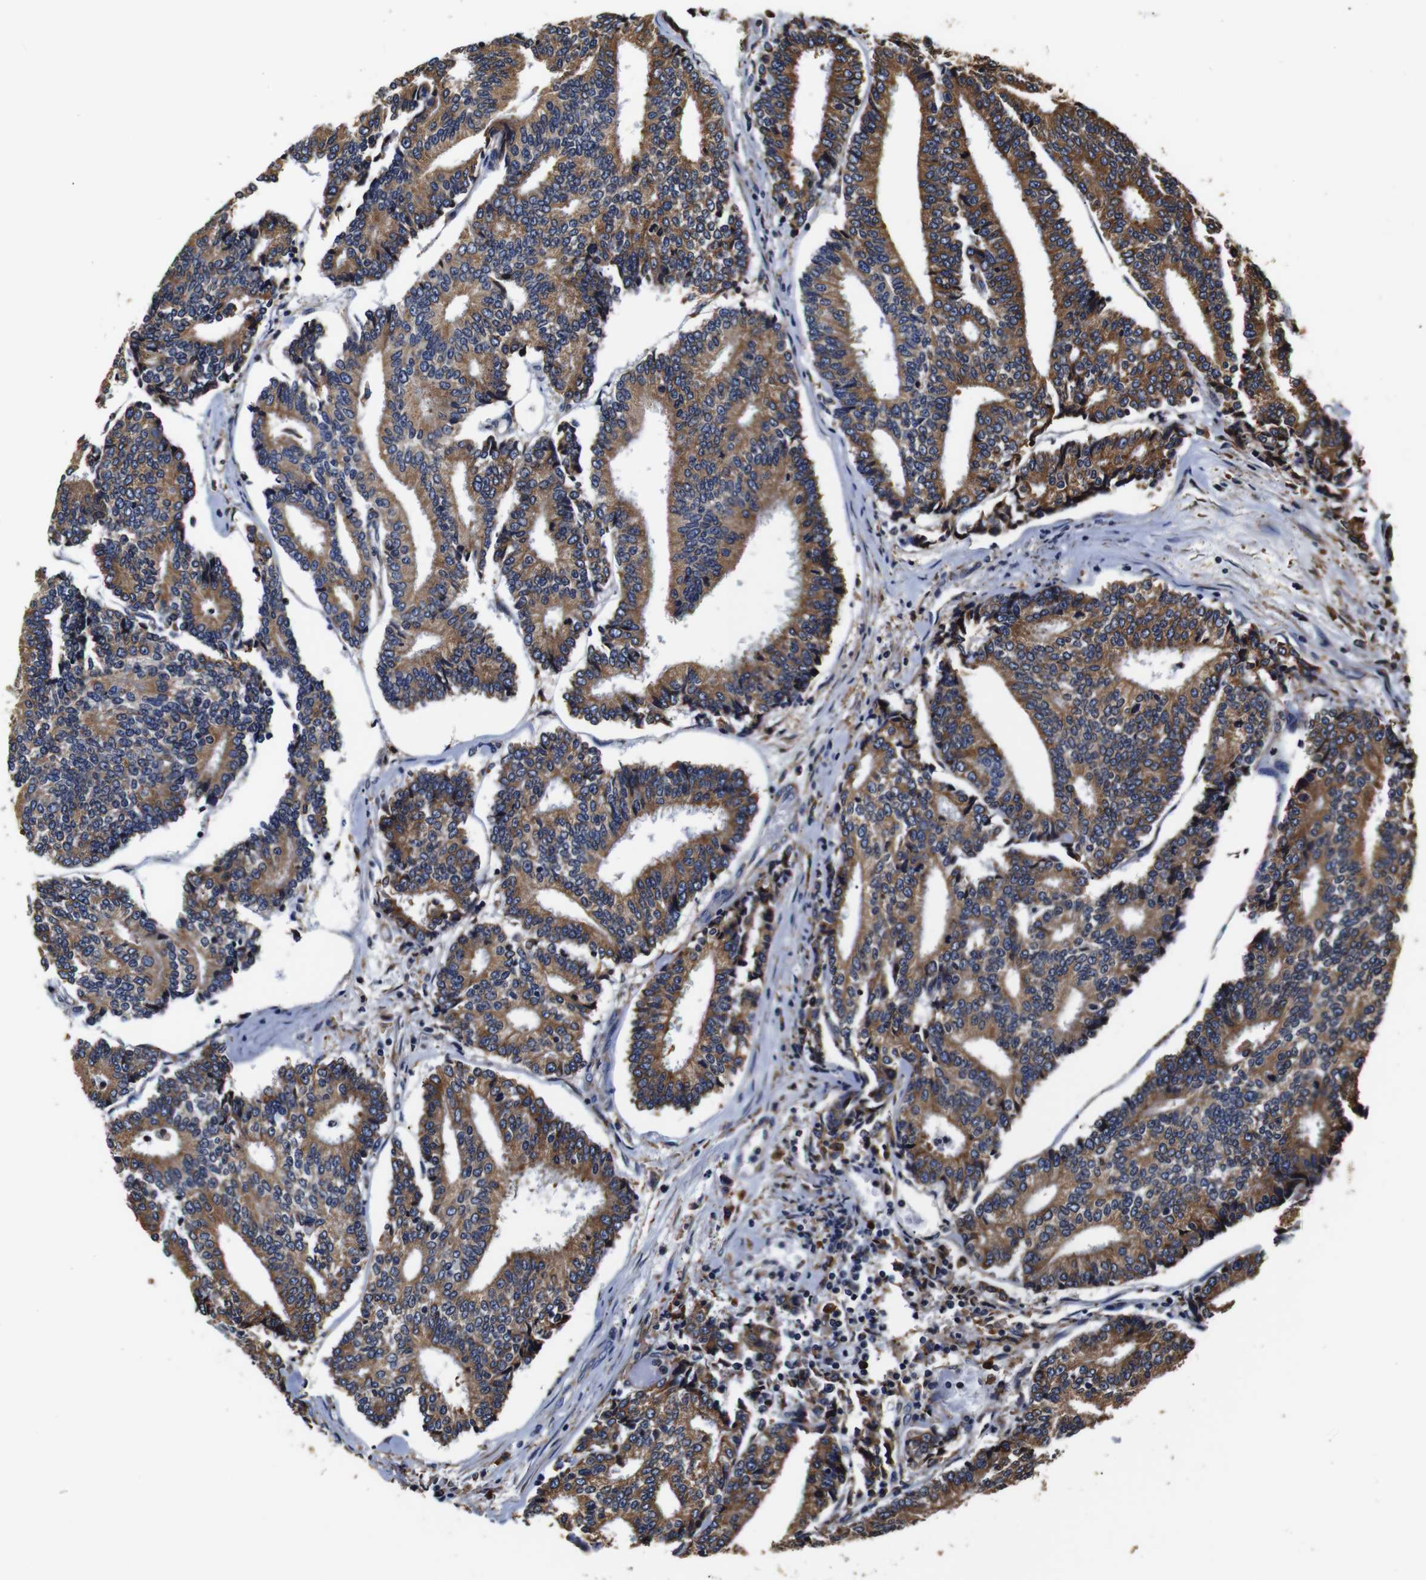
{"staining": {"intensity": "strong", "quantity": ">75%", "location": "cytoplasmic/membranous"}, "tissue": "prostate cancer", "cell_type": "Tumor cells", "image_type": "cancer", "snomed": [{"axis": "morphology", "description": "Normal tissue, NOS"}, {"axis": "morphology", "description": "Adenocarcinoma, High grade"}, {"axis": "topography", "description": "Prostate"}, {"axis": "topography", "description": "Seminal veicle"}], "caption": "Prostate cancer tissue demonstrates strong cytoplasmic/membranous positivity in approximately >75% of tumor cells Immunohistochemistry stains the protein in brown and the nuclei are stained blue.", "gene": "PPIB", "patient": {"sex": "male", "age": 55}}